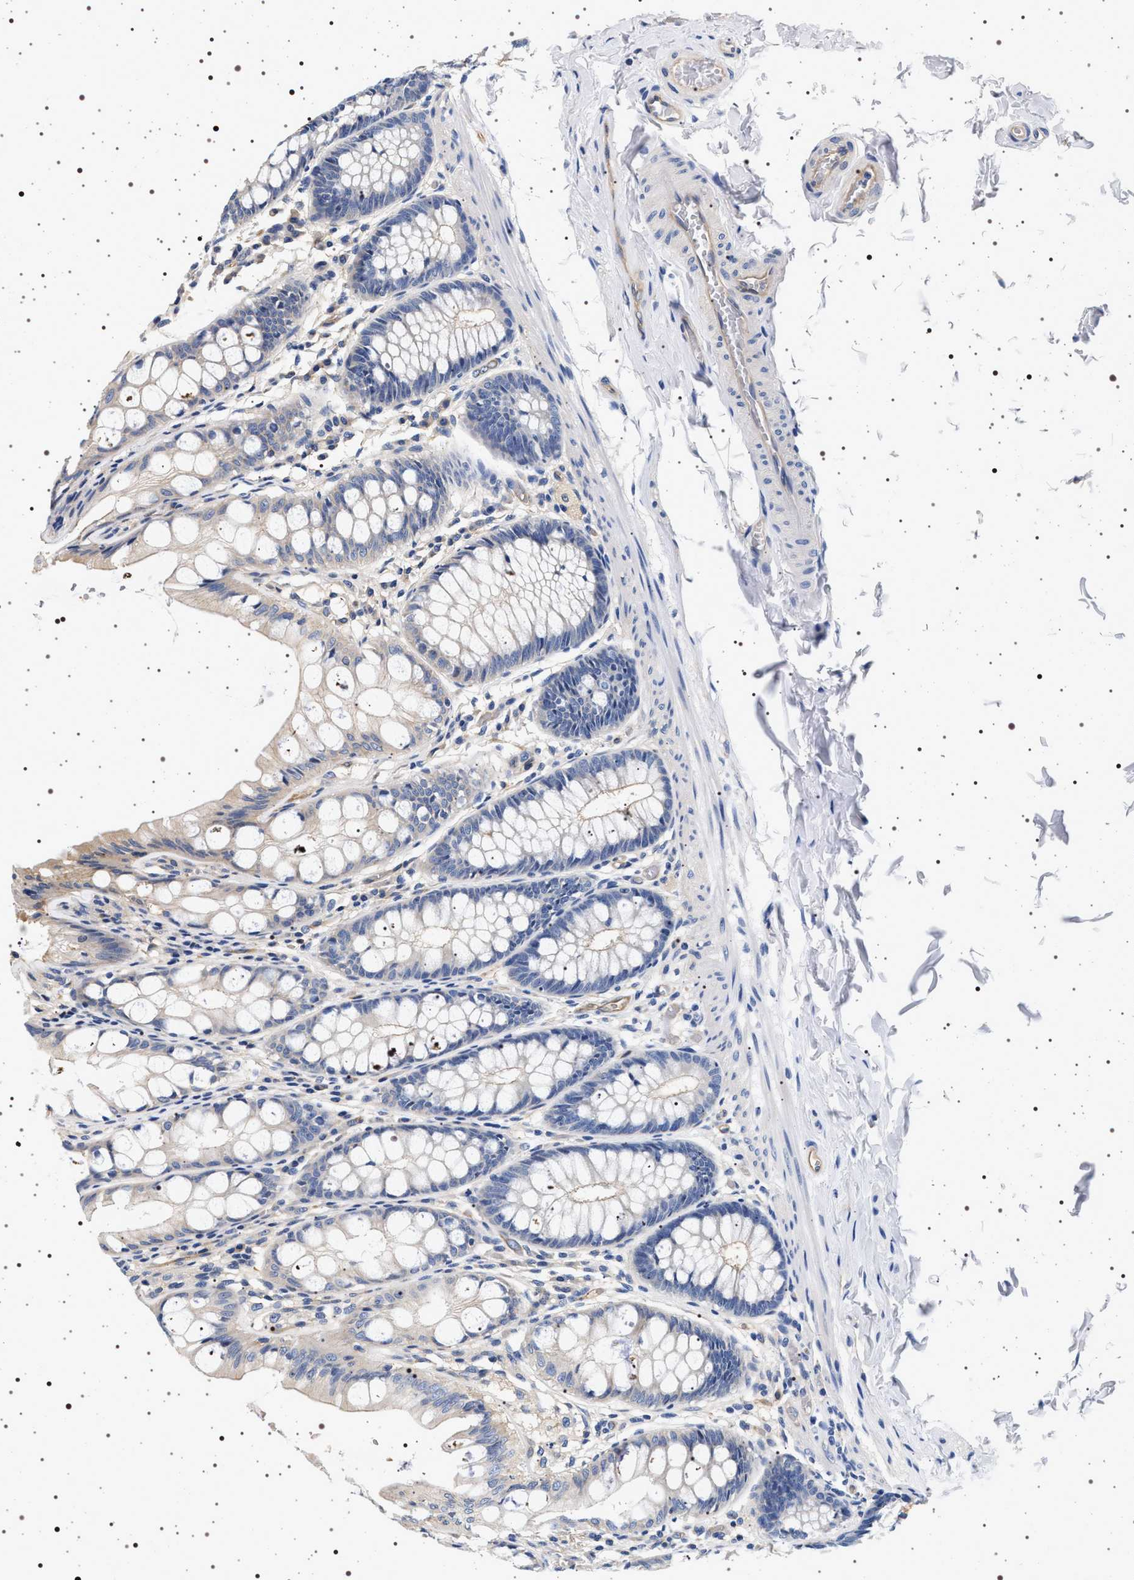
{"staining": {"intensity": "weak", "quantity": ">75%", "location": "cytoplasmic/membranous"}, "tissue": "colon", "cell_type": "Endothelial cells", "image_type": "normal", "snomed": [{"axis": "morphology", "description": "Normal tissue, NOS"}, {"axis": "topography", "description": "Colon"}], "caption": "IHC image of normal colon: human colon stained using IHC demonstrates low levels of weak protein expression localized specifically in the cytoplasmic/membranous of endothelial cells, appearing as a cytoplasmic/membranous brown color.", "gene": "HSD17B1", "patient": {"sex": "male", "age": 47}}